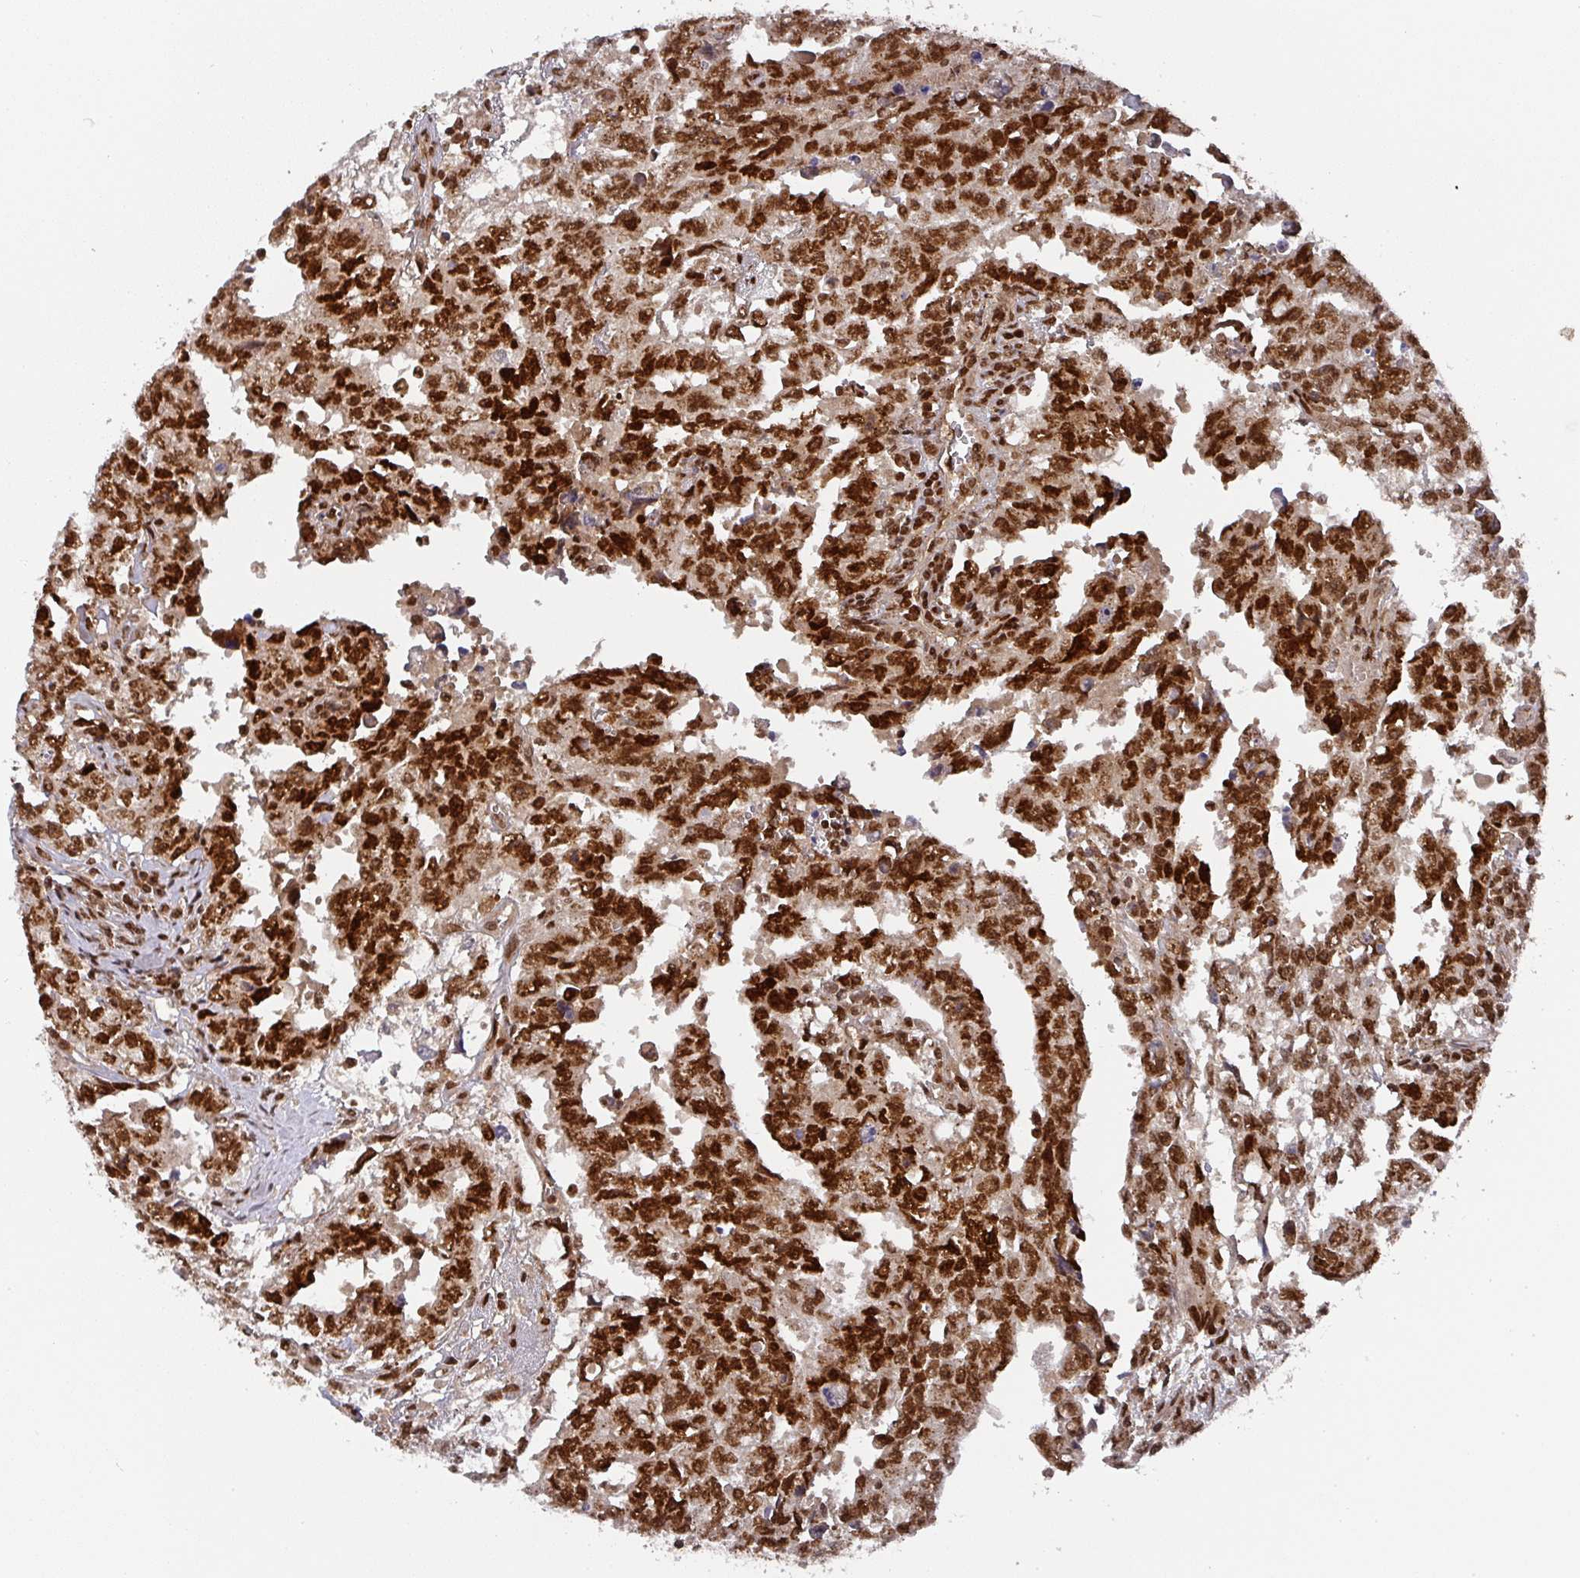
{"staining": {"intensity": "strong", "quantity": ">75%", "location": "nuclear"}, "tissue": "testis cancer", "cell_type": "Tumor cells", "image_type": "cancer", "snomed": [{"axis": "morphology", "description": "Carcinoma, Embryonal, NOS"}, {"axis": "topography", "description": "Testis"}], "caption": "Protein staining reveals strong nuclear staining in approximately >75% of tumor cells in testis embryonal carcinoma.", "gene": "DIDO1", "patient": {"sex": "male", "age": 24}}